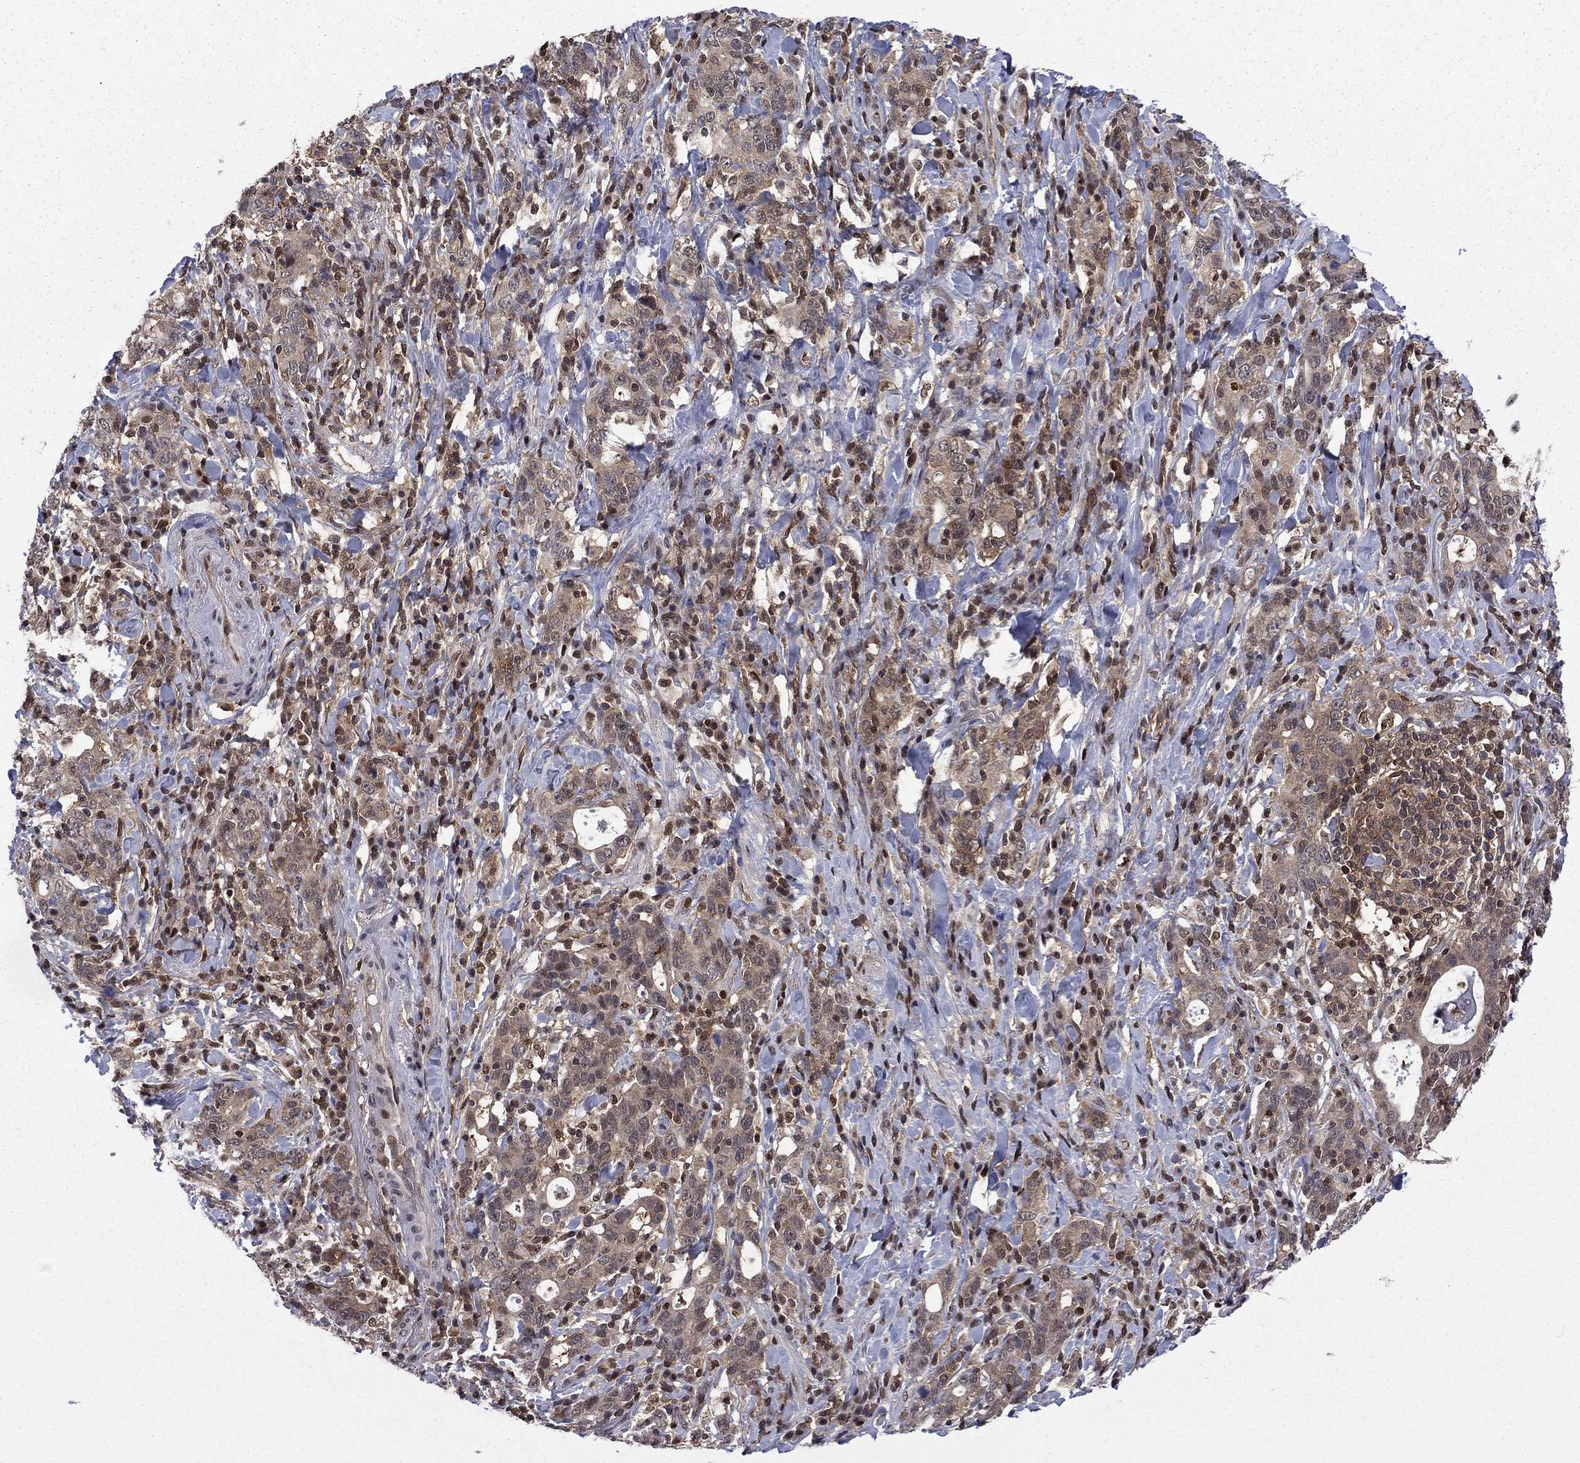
{"staining": {"intensity": "weak", "quantity": "<25%", "location": "nuclear"}, "tissue": "stomach cancer", "cell_type": "Tumor cells", "image_type": "cancer", "snomed": [{"axis": "morphology", "description": "Adenocarcinoma, NOS"}, {"axis": "topography", "description": "Stomach"}], "caption": "Immunohistochemistry of stomach cancer (adenocarcinoma) displays no staining in tumor cells.", "gene": "PSMD2", "patient": {"sex": "male", "age": 79}}